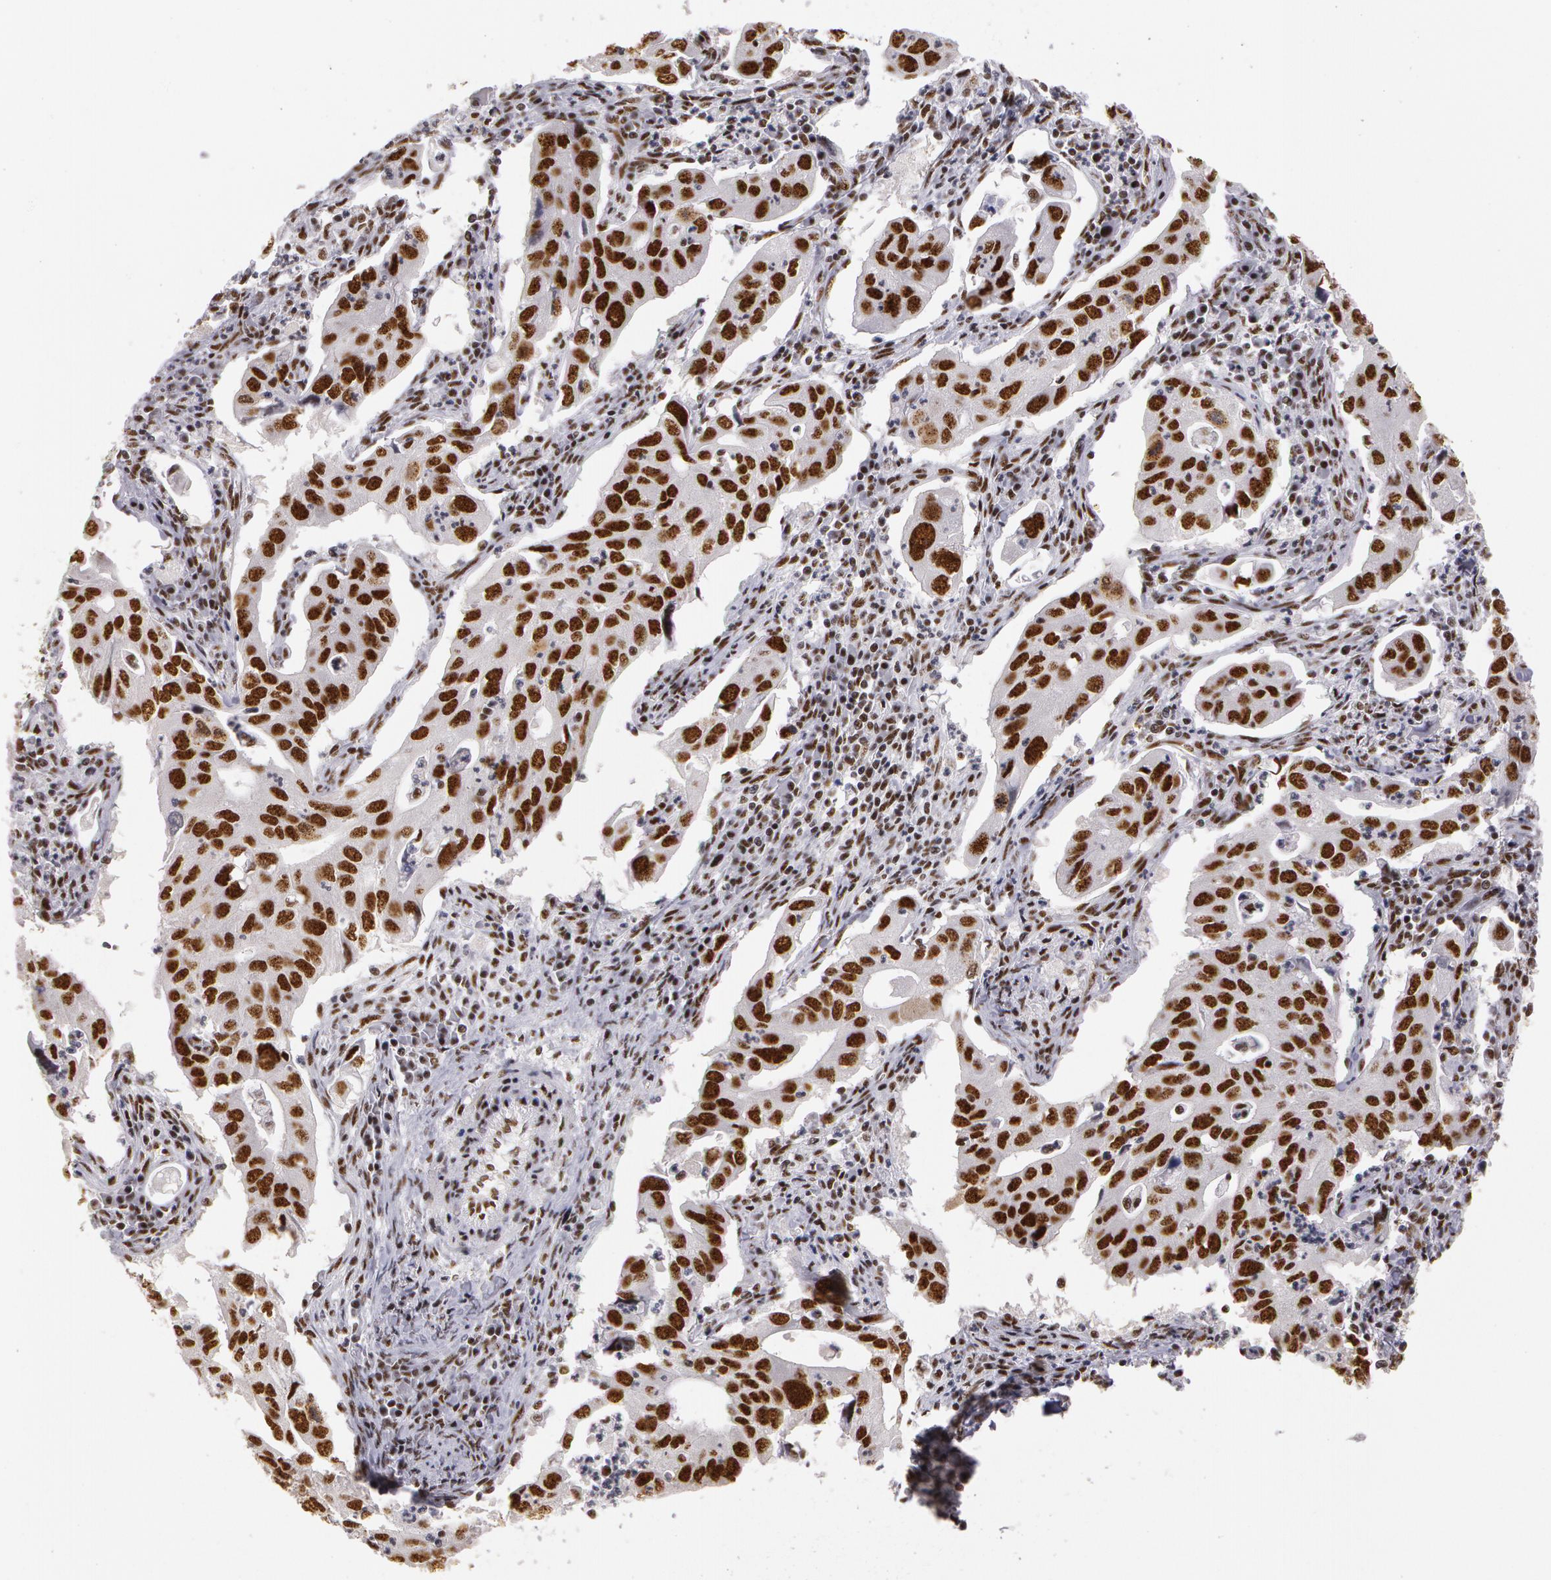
{"staining": {"intensity": "strong", "quantity": ">75%", "location": "nuclear"}, "tissue": "lung cancer", "cell_type": "Tumor cells", "image_type": "cancer", "snomed": [{"axis": "morphology", "description": "Adenocarcinoma, NOS"}, {"axis": "topography", "description": "Lung"}], "caption": "There is high levels of strong nuclear expression in tumor cells of adenocarcinoma (lung), as demonstrated by immunohistochemical staining (brown color).", "gene": "PNN", "patient": {"sex": "male", "age": 48}}